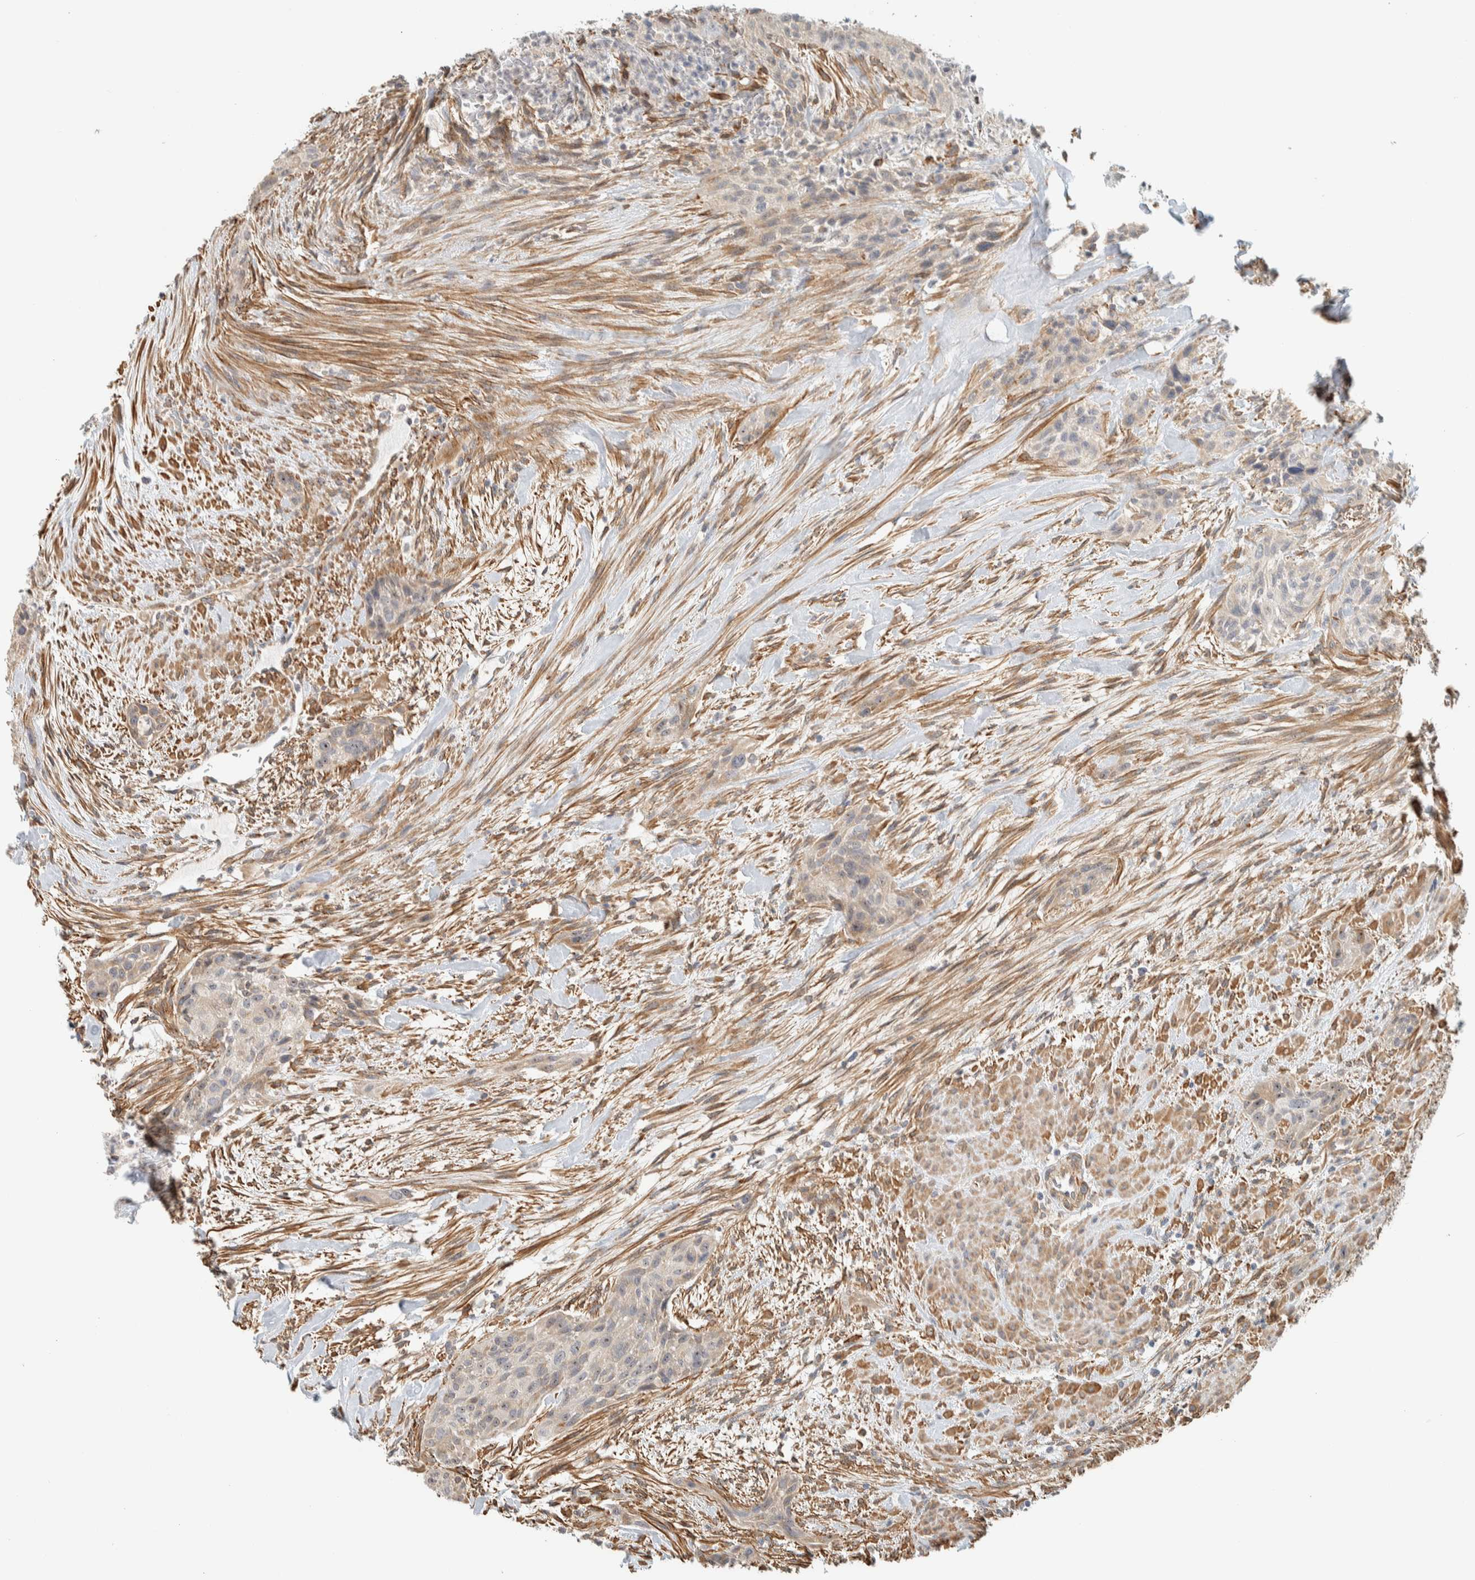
{"staining": {"intensity": "weak", "quantity": "<25%", "location": "cytoplasmic/membranous"}, "tissue": "urothelial cancer", "cell_type": "Tumor cells", "image_type": "cancer", "snomed": [{"axis": "morphology", "description": "Urothelial carcinoma, High grade"}, {"axis": "topography", "description": "Urinary bladder"}], "caption": "Immunohistochemistry (IHC) micrograph of urothelial cancer stained for a protein (brown), which demonstrates no staining in tumor cells.", "gene": "KLHL40", "patient": {"sex": "male", "age": 35}}